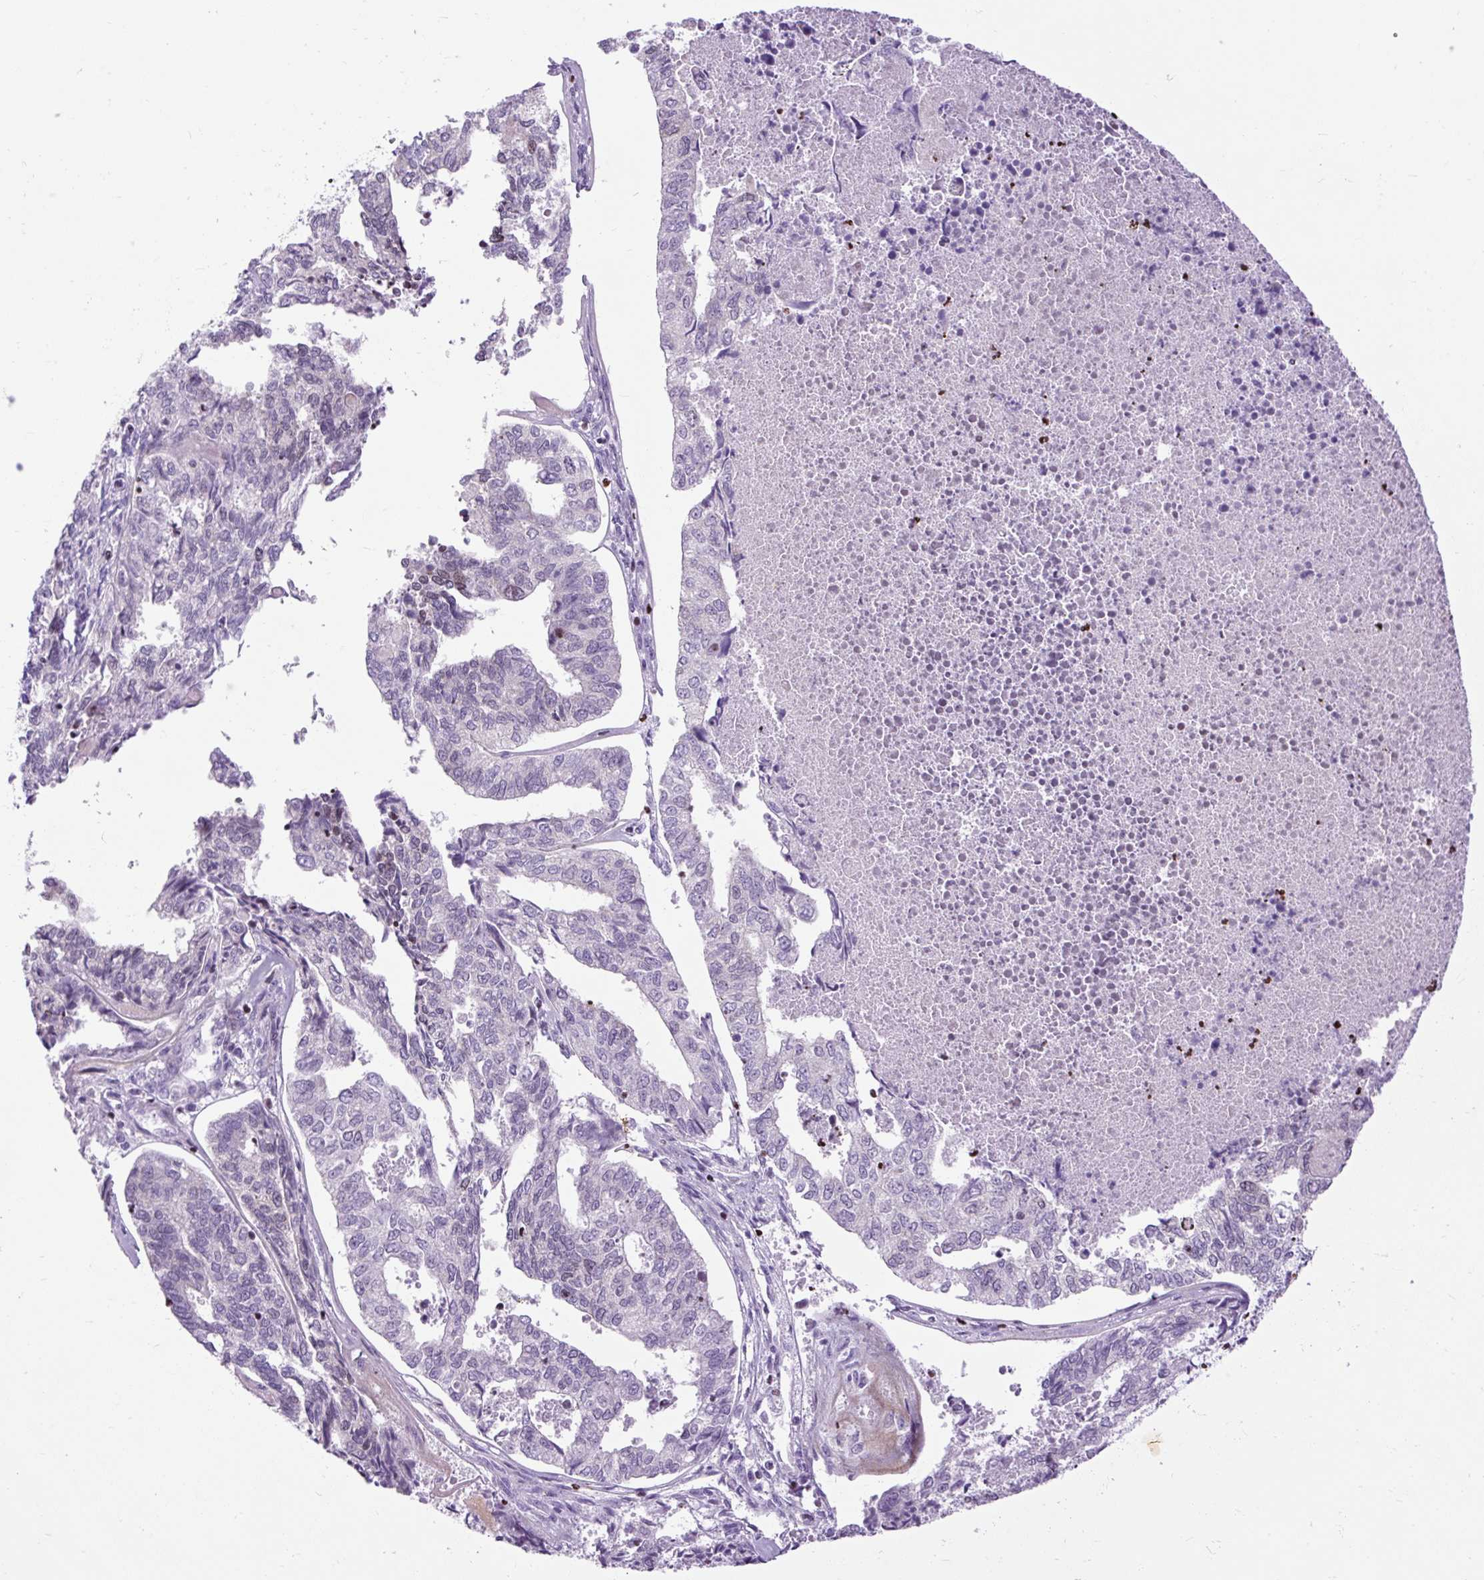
{"staining": {"intensity": "negative", "quantity": "none", "location": "none"}, "tissue": "endometrial cancer", "cell_type": "Tumor cells", "image_type": "cancer", "snomed": [{"axis": "morphology", "description": "Adenocarcinoma, NOS"}, {"axis": "topography", "description": "Endometrium"}], "caption": "DAB immunohistochemical staining of human endometrial adenocarcinoma demonstrates no significant positivity in tumor cells. (Stains: DAB immunohistochemistry (IHC) with hematoxylin counter stain, Microscopy: brightfield microscopy at high magnification).", "gene": "SPC24", "patient": {"sex": "female", "age": 73}}